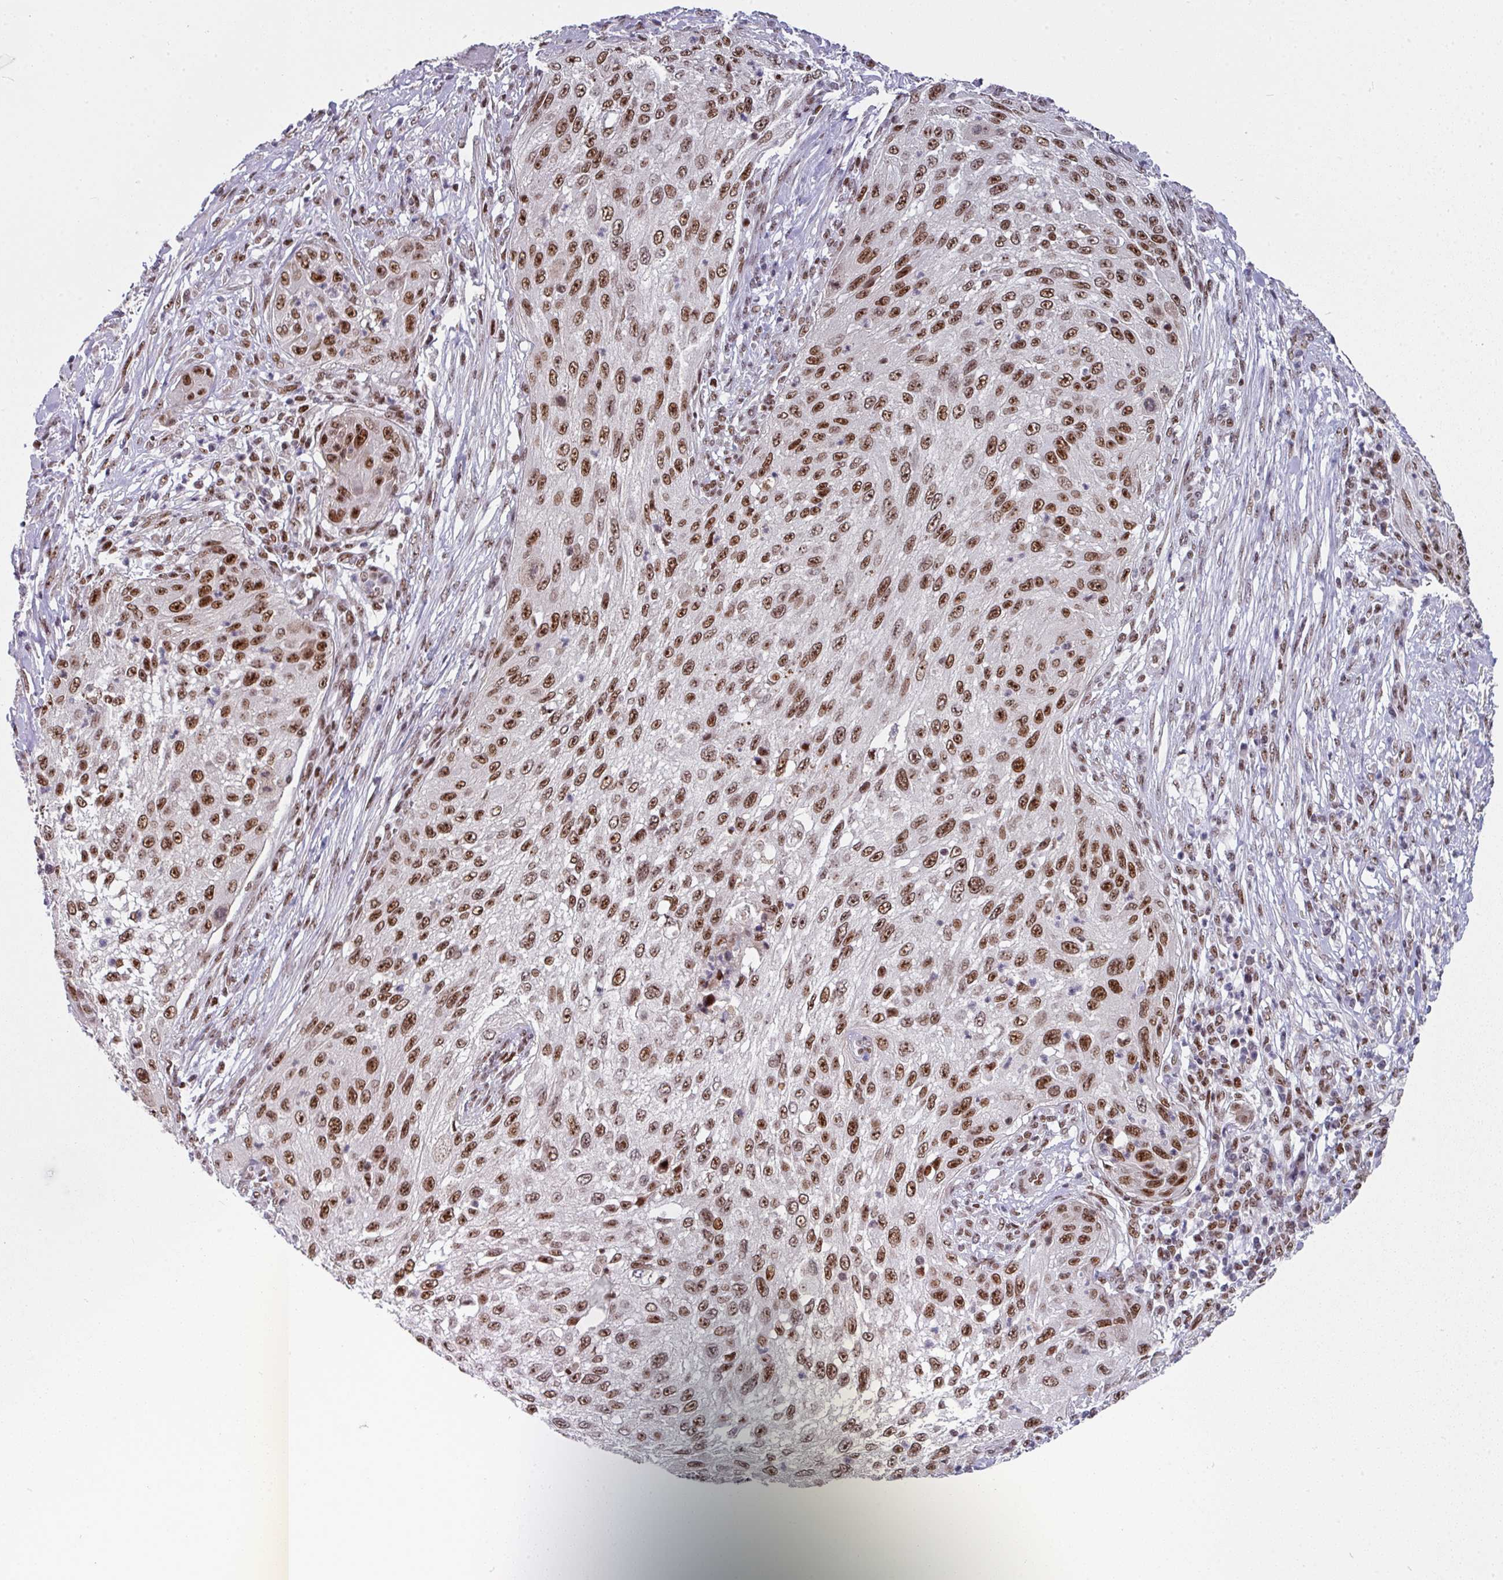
{"staining": {"intensity": "strong", "quantity": ">75%", "location": "nuclear"}, "tissue": "cervical cancer", "cell_type": "Tumor cells", "image_type": "cancer", "snomed": [{"axis": "morphology", "description": "Squamous cell carcinoma, NOS"}, {"axis": "topography", "description": "Cervix"}], "caption": "Protein expression analysis of squamous cell carcinoma (cervical) shows strong nuclear positivity in approximately >75% of tumor cells.", "gene": "RAD50", "patient": {"sex": "female", "age": 42}}